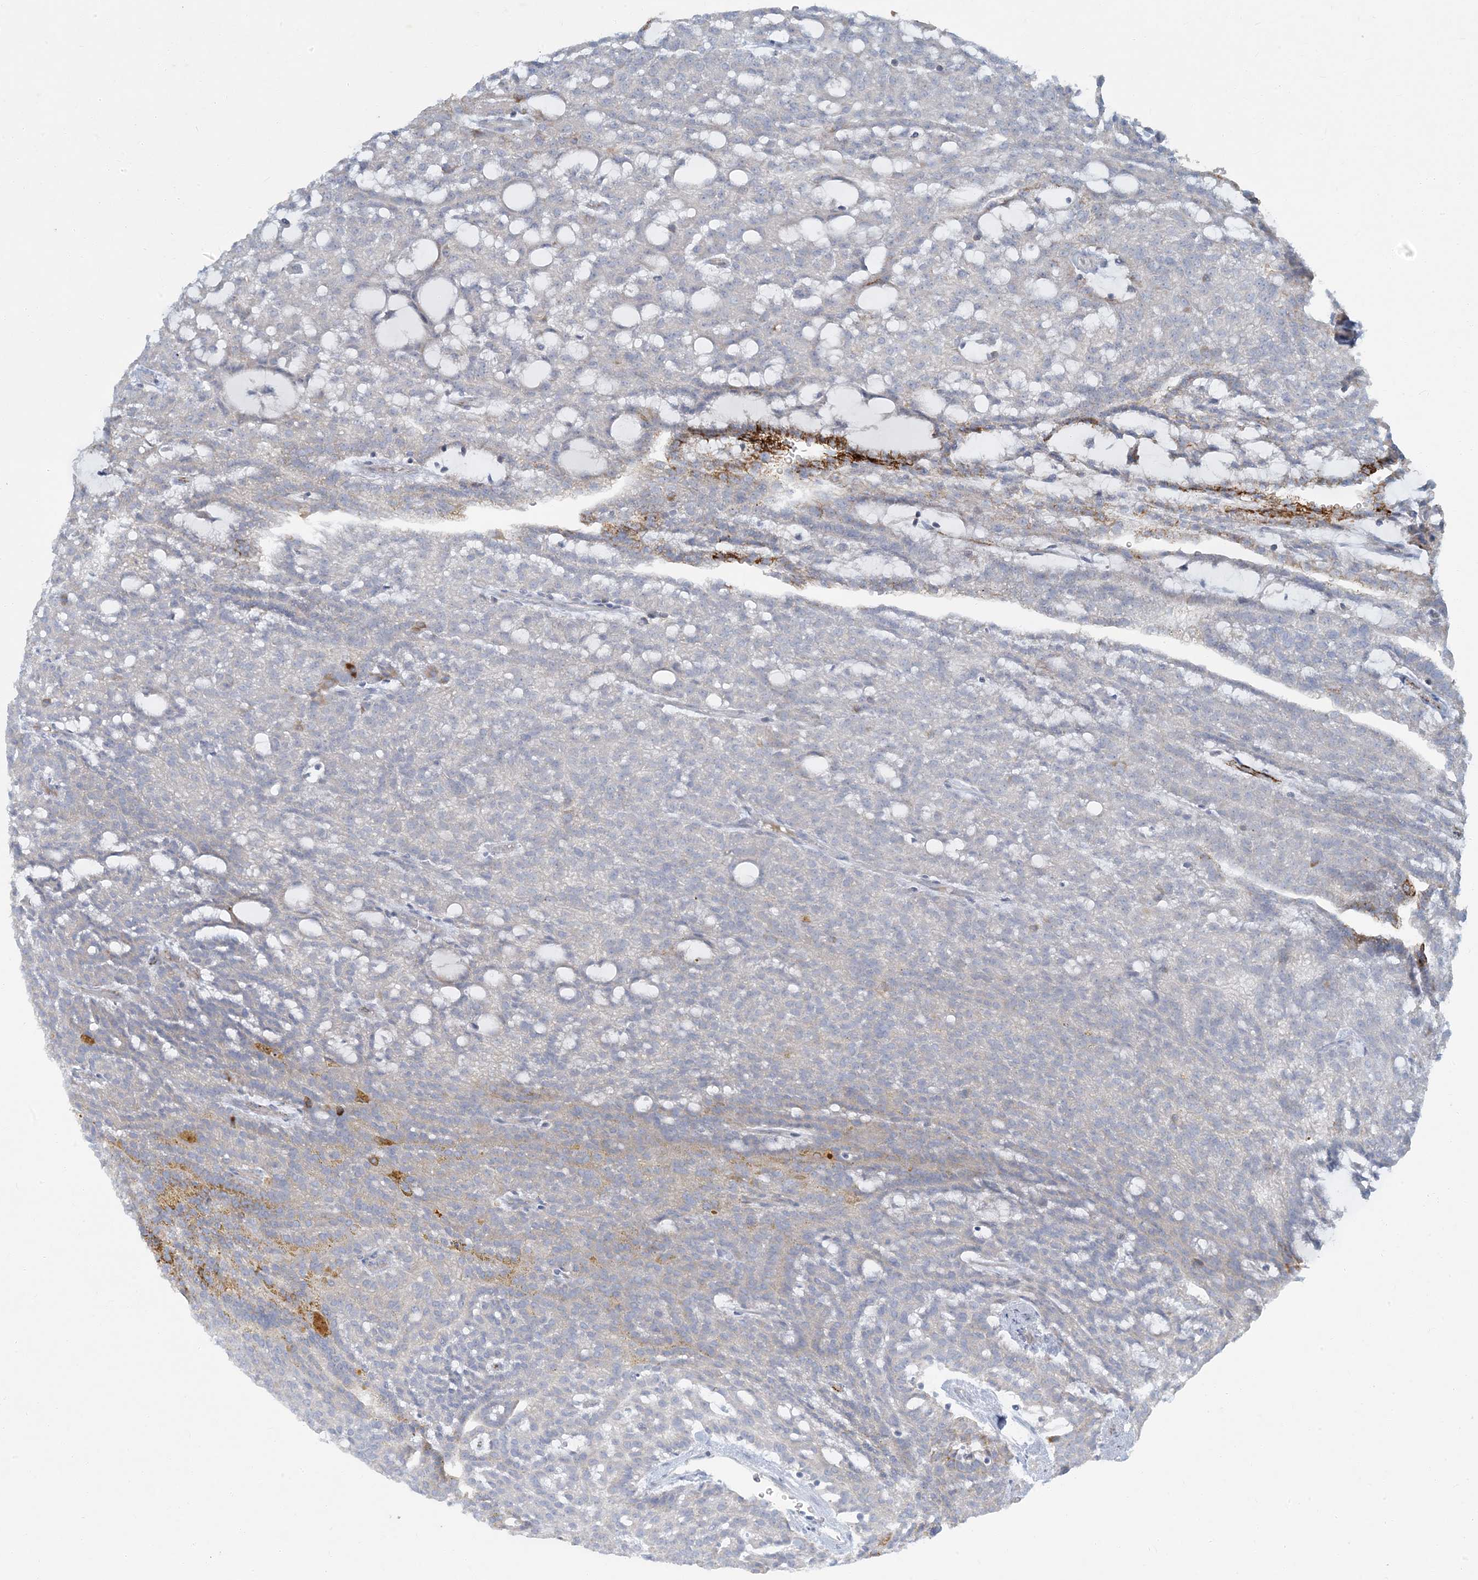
{"staining": {"intensity": "strong", "quantity": "<25%", "location": "cytoplasmic/membranous"}, "tissue": "renal cancer", "cell_type": "Tumor cells", "image_type": "cancer", "snomed": [{"axis": "morphology", "description": "Adenocarcinoma, NOS"}, {"axis": "topography", "description": "Kidney"}], "caption": "Strong cytoplasmic/membranous staining is appreciated in approximately <25% of tumor cells in renal adenocarcinoma.", "gene": "LTN1", "patient": {"sex": "male", "age": 63}}